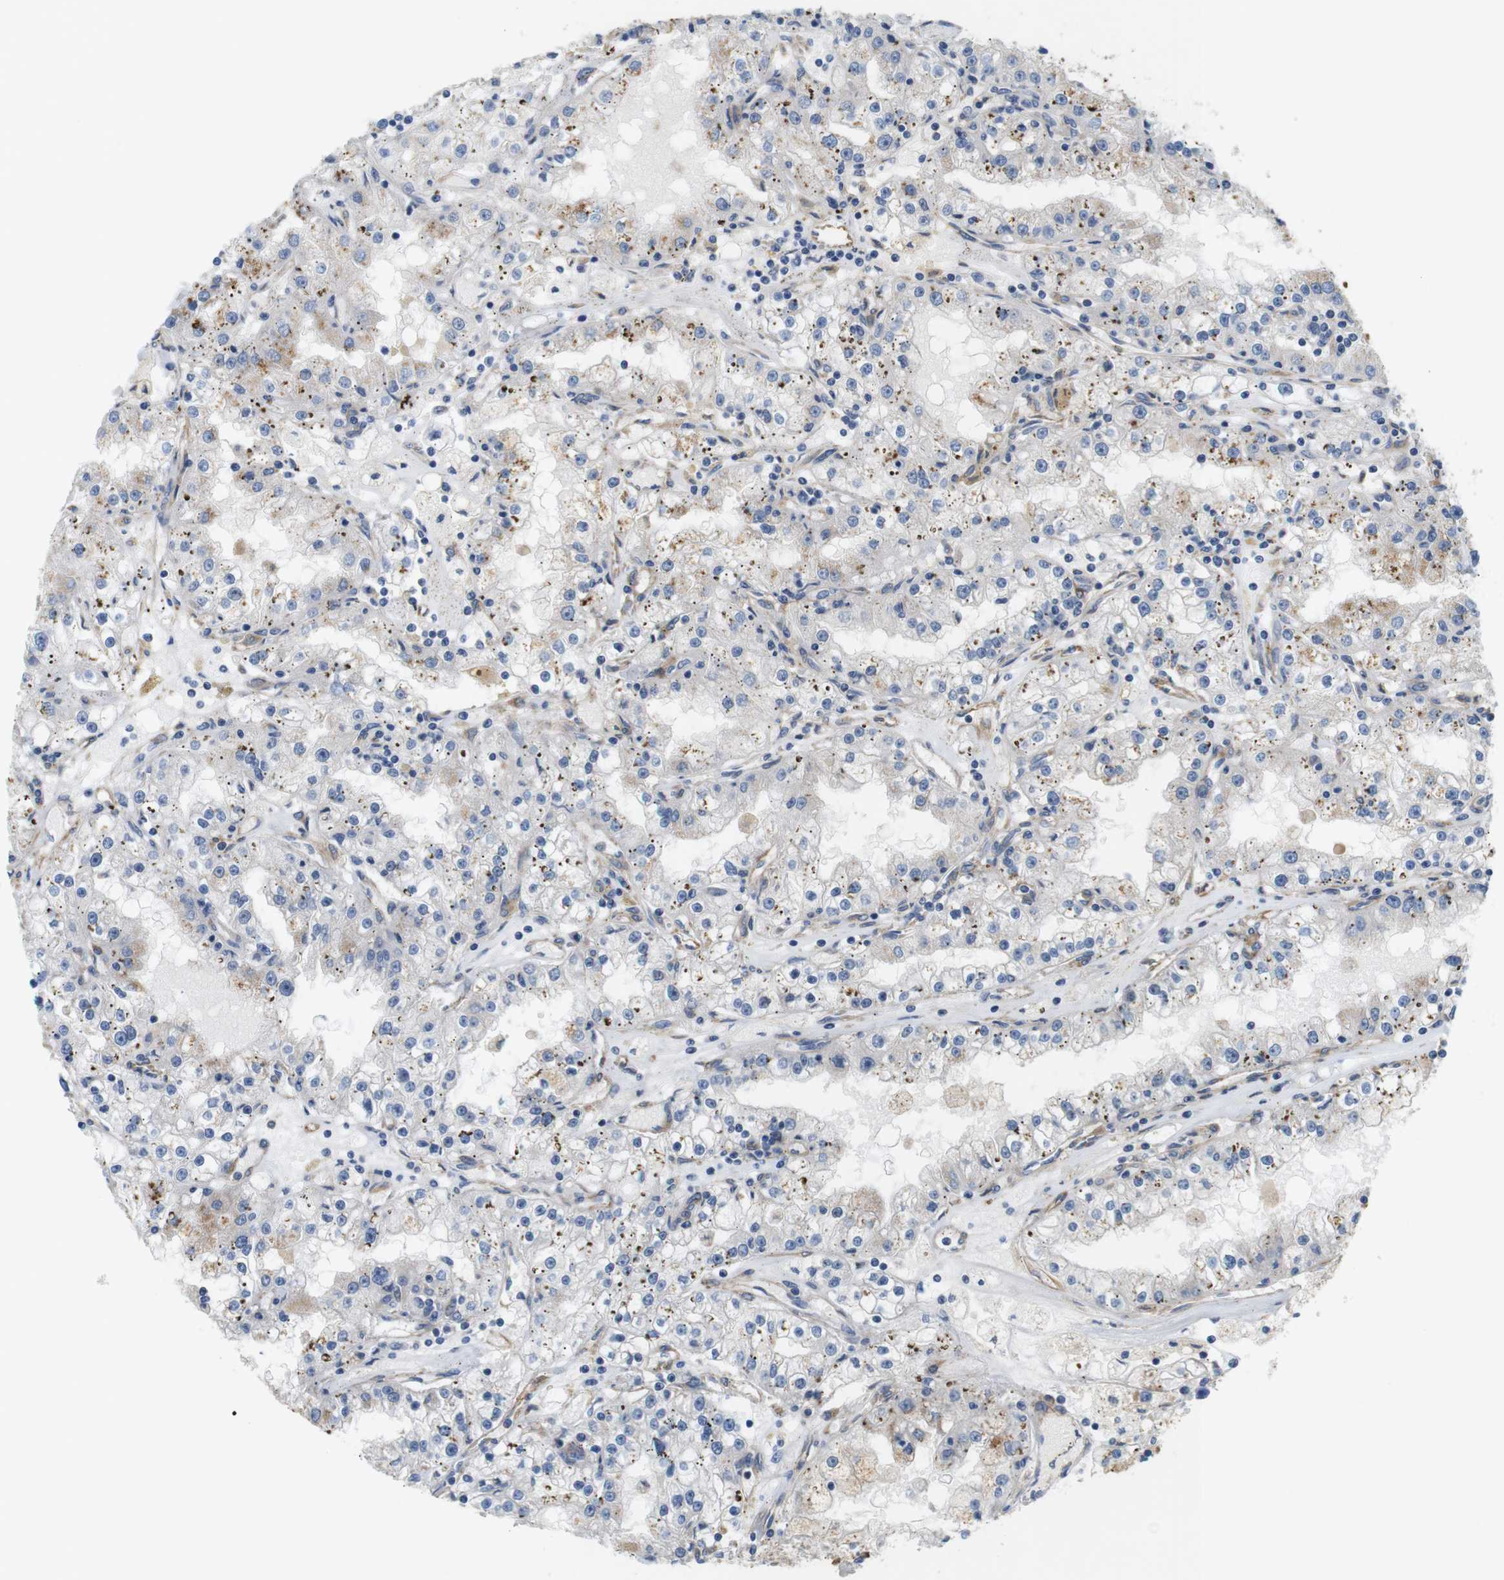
{"staining": {"intensity": "negative", "quantity": "none", "location": "none"}, "tissue": "renal cancer", "cell_type": "Tumor cells", "image_type": "cancer", "snomed": [{"axis": "morphology", "description": "Adenocarcinoma, NOS"}, {"axis": "topography", "description": "Kidney"}], "caption": "Immunohistochemistry (IHC) image of neoplastic tissue: renal cancer (adenocarcinoma) stained with DAB (3,3'-diaminobenzidine) displays no significant protein staining in tumor cells. The staining is performed using DAB (3,3'-diaminobenzidine) brown chromogen with nuclei counter-stained in using hematoxylin.", "gene": "BVES", "patient": {"sex": "male", "age": 56}}